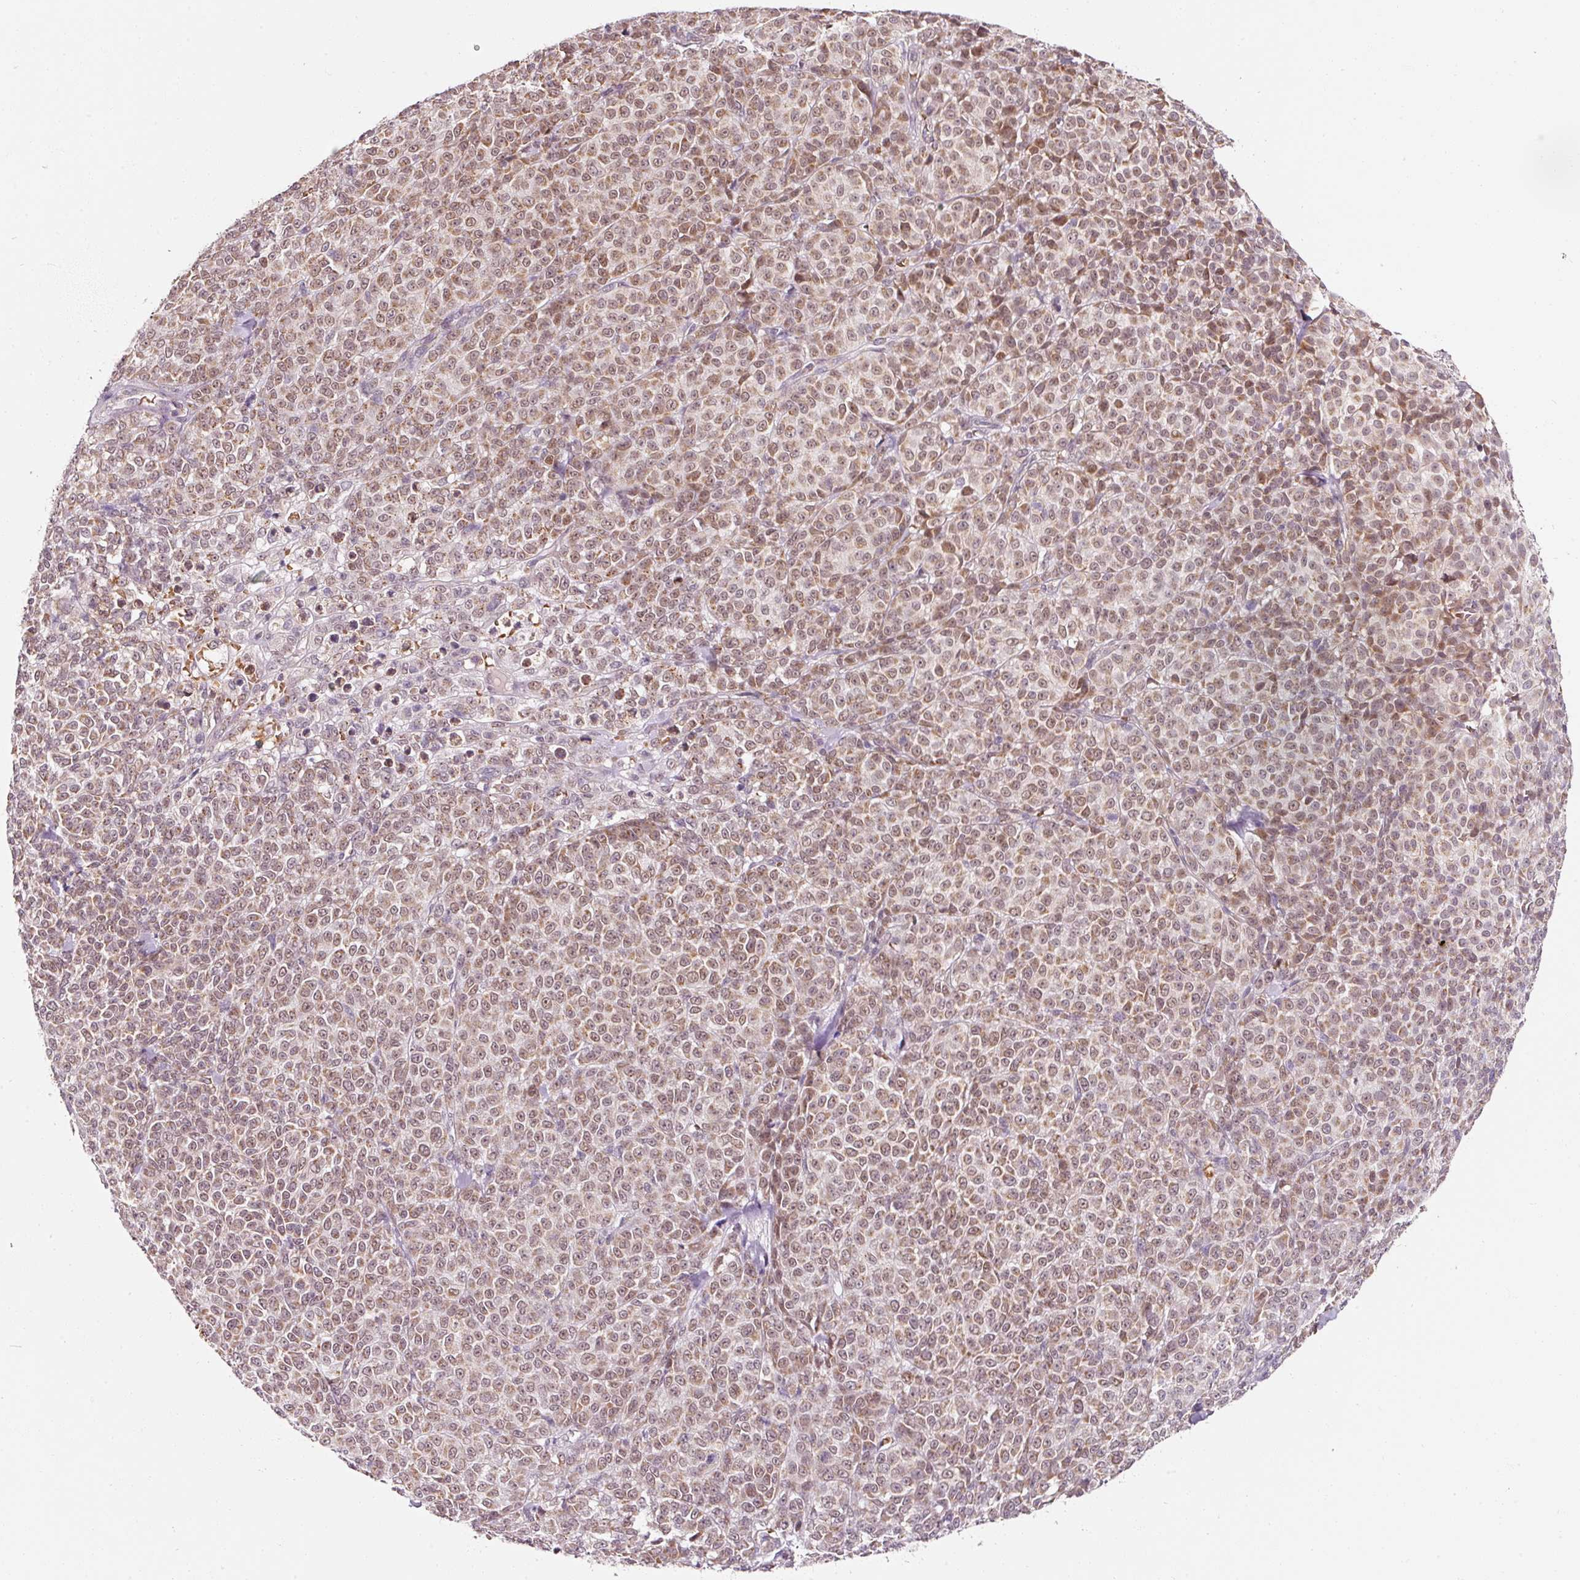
{"staining": {"intensity": "moderate", "quantity": ">75%", "location": "nuclear"}, "tissue": "melanoma", "cell_type": "Tumor cells", "image_type": "cancer", "snomed": [{"axis": "morphology", "description": "Normal tissue, NOS"}, {"axis": "morphology", "description": "Malignant melanoma, NOS"}, {"axis": "topography", "description": "Skin"}], "caption": "Immunohistochemical staining of malignant melanoma shows moderate nuclear protein positivity in about >75% of tumor cells. Nuclei are stained in blue.", "gene": "ZNF460", "patient": {"sex": "female", "age": 34}}